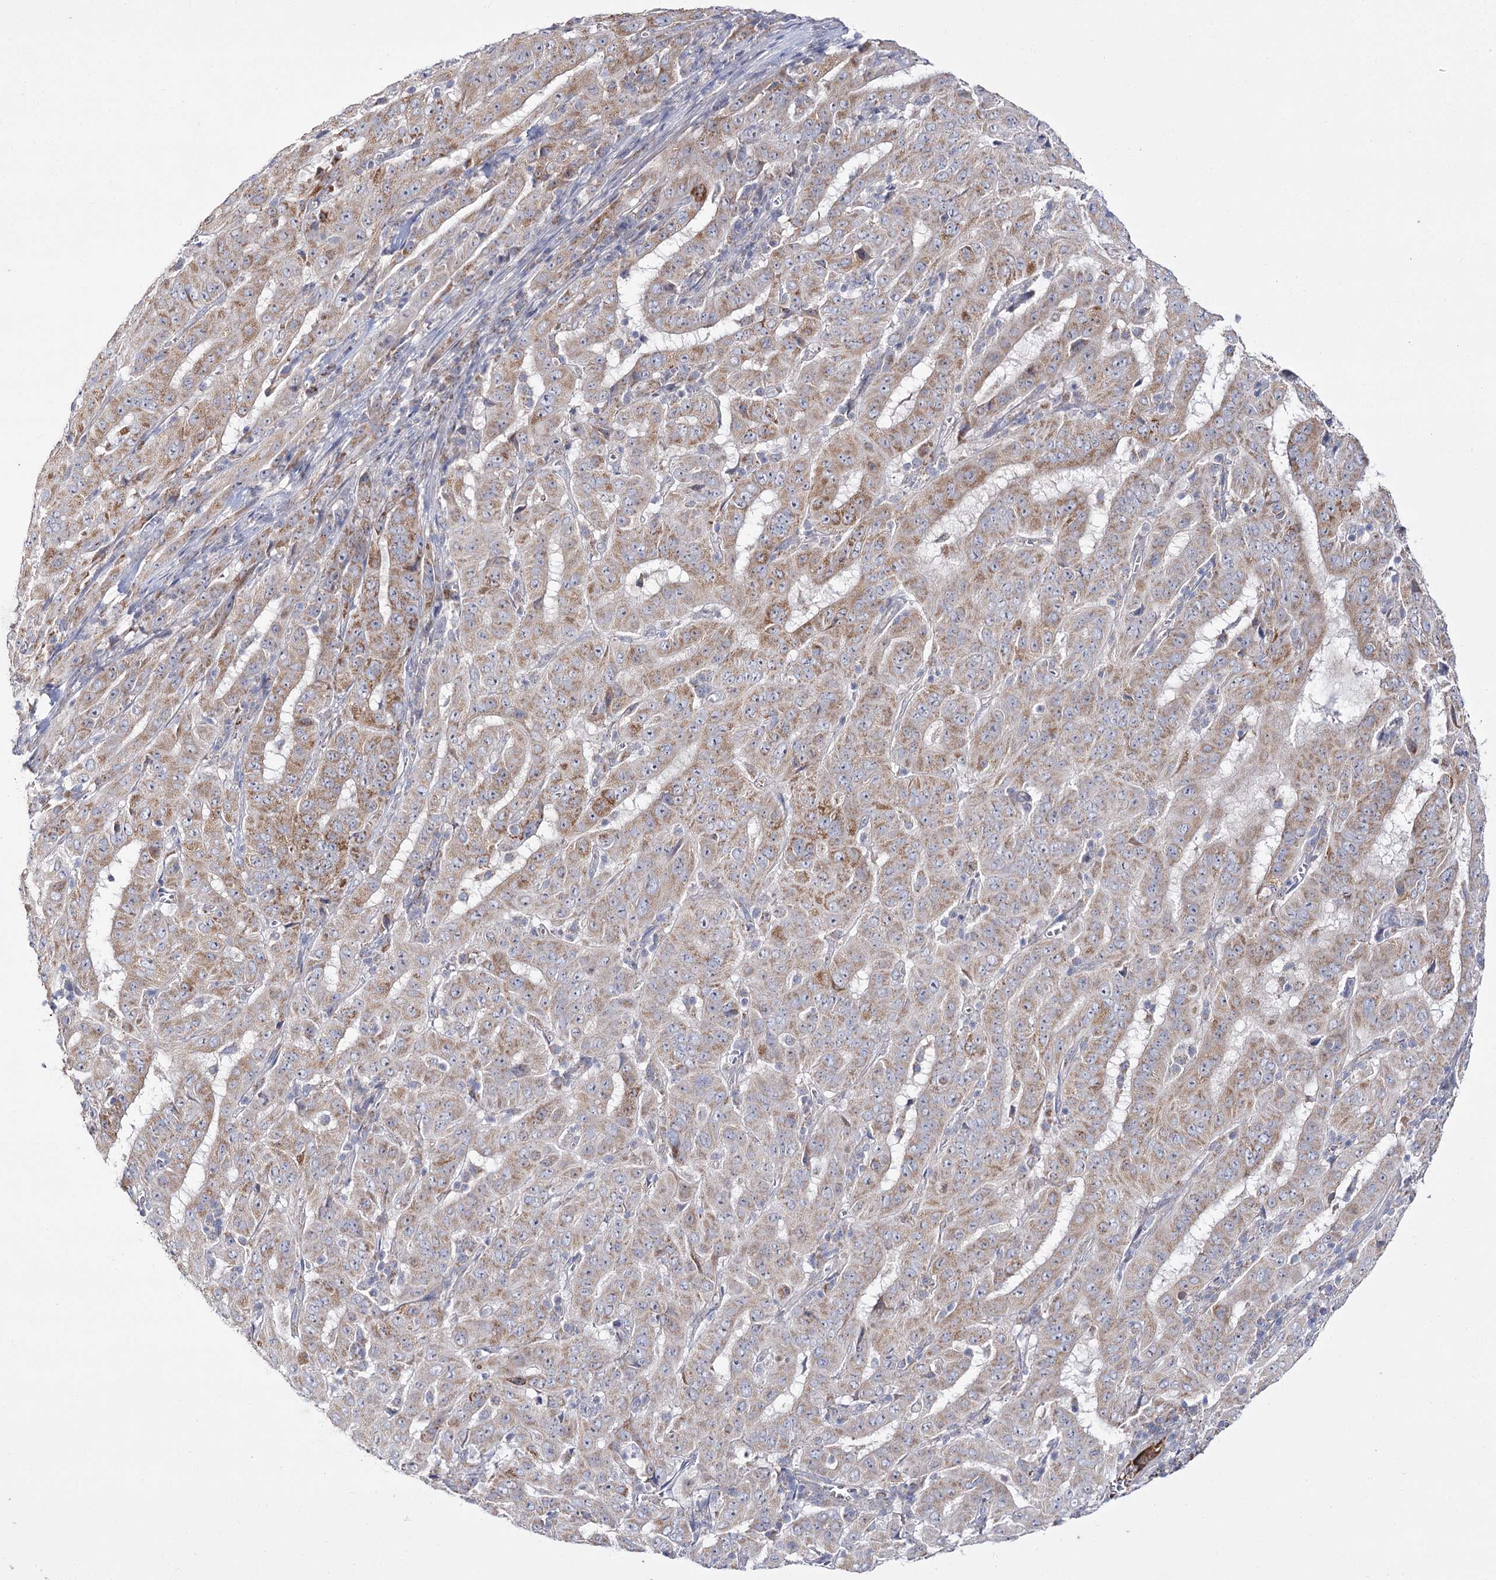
{"staining": {"intensity": "moderate", "quantity": "25%-75%", "location": "cytoplasmic/membranous"}, "tissue": "pancreatic cancer", "cell_type": "Tumor cells", "image_type": "cancer", "snomed": [{"axis": "morphology", "description": "Adenocarcinoma, NOS"}, {"axis": "topography", "description": "Pancreas"}], "caption": "This photomicrograph displays immunohistochemistry staining of pancreatic adenocarcinoma, with medium moderate cytoplasmic/membranous positivity in about 25%-75% of tumor cells.", "gene": "NADK2", "patient": {"sex": "male", "age": 63}}